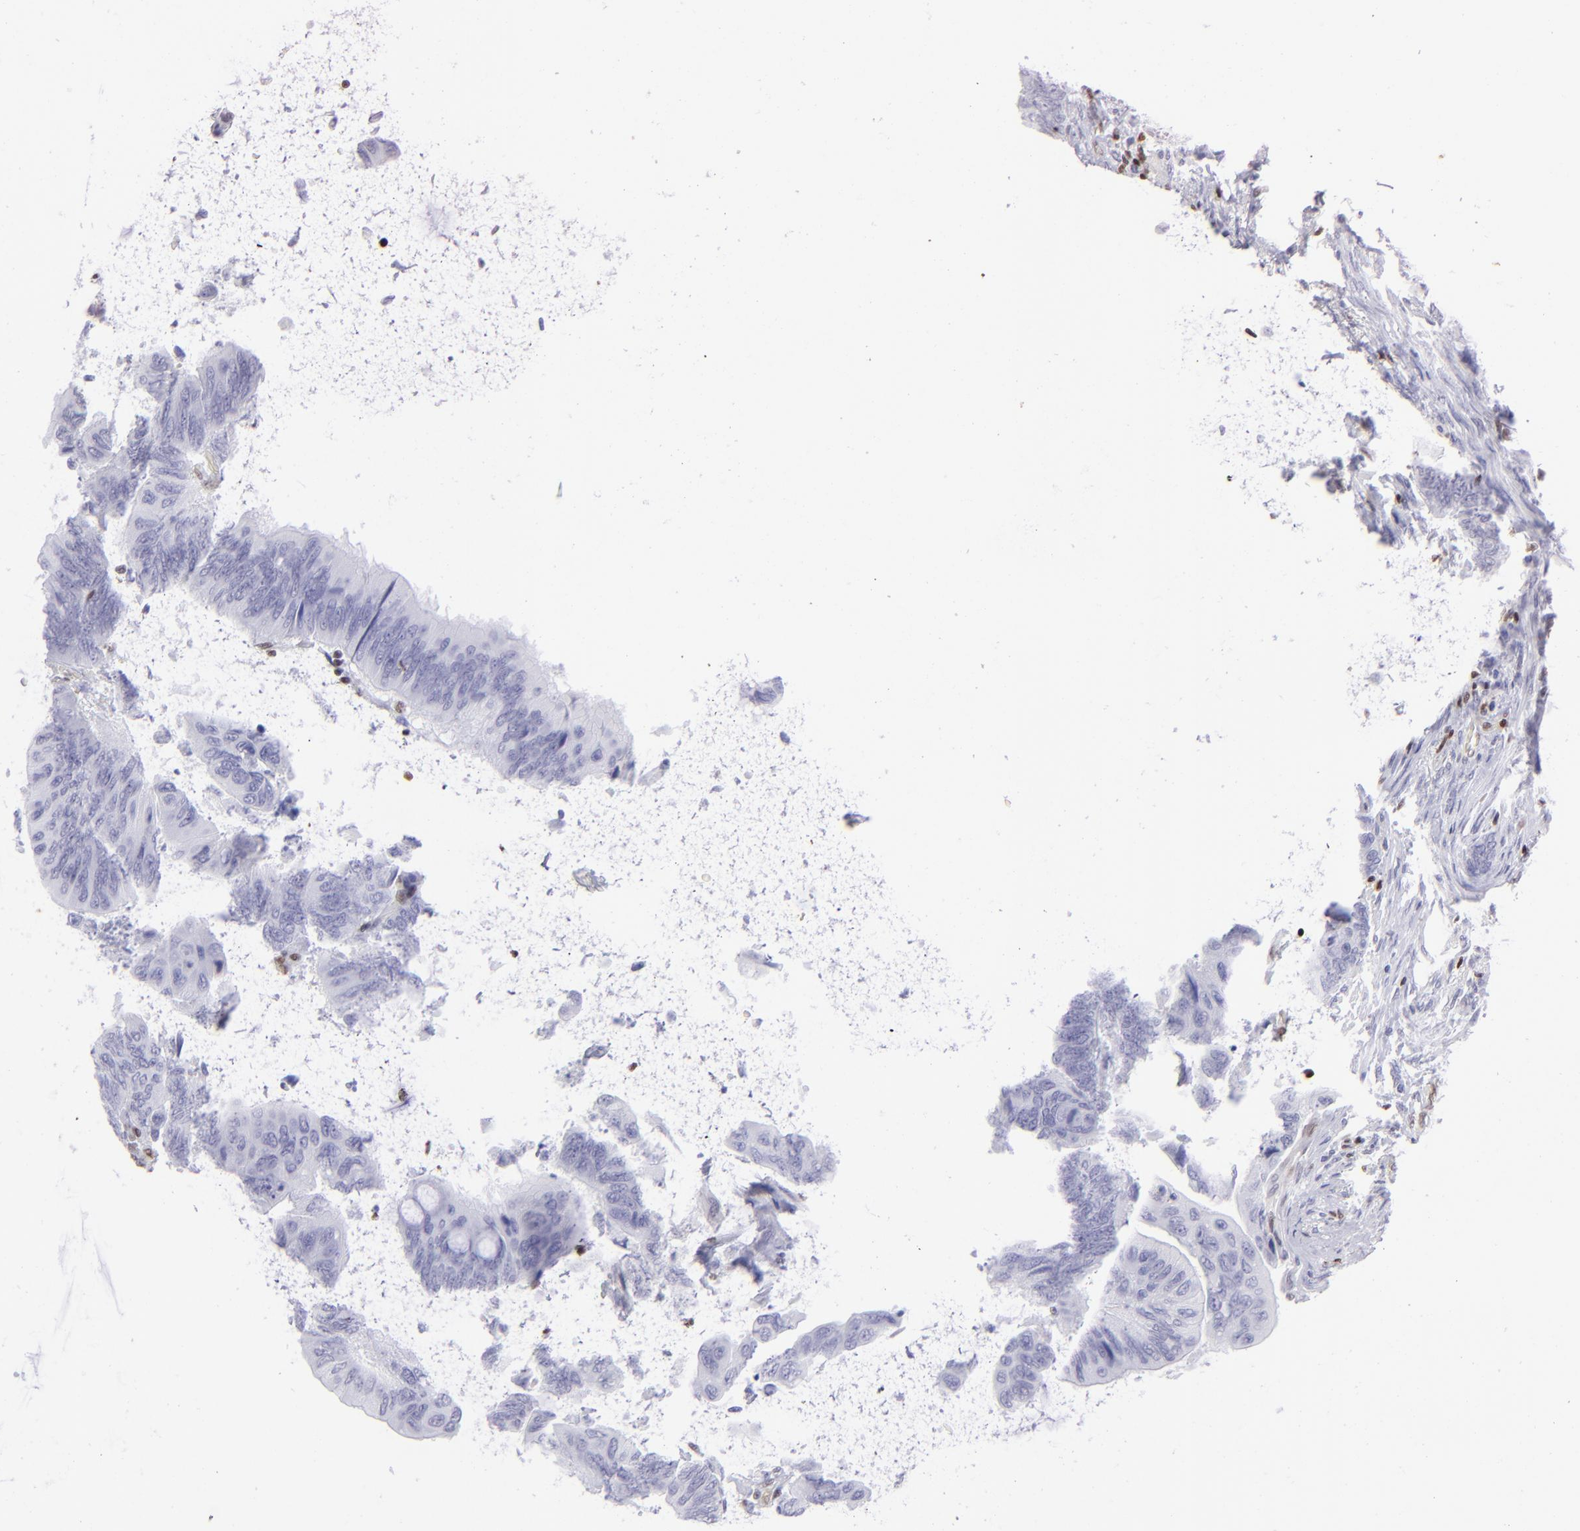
{"staining": {"intensity": "negative", "quantity": "none", "location": "none"}, "tissue": "colorectal cancer", "cell_type": "Tumor cells", "image_type": "cancer", "snomed": [{"axis": "morphology", "description": "Normal tissue, NOS"}, {"axis": "morphology", "description": "Adenocarcinoma, NOS"}, {"axis": "topography", "description": "Rectum"}], "caption": "IHC of adenocarcinoma (colorectal) demonstrates no positivity in tumor cells.", "gene": "ETS1", "patient": {"sex": "male", "age": 92}}